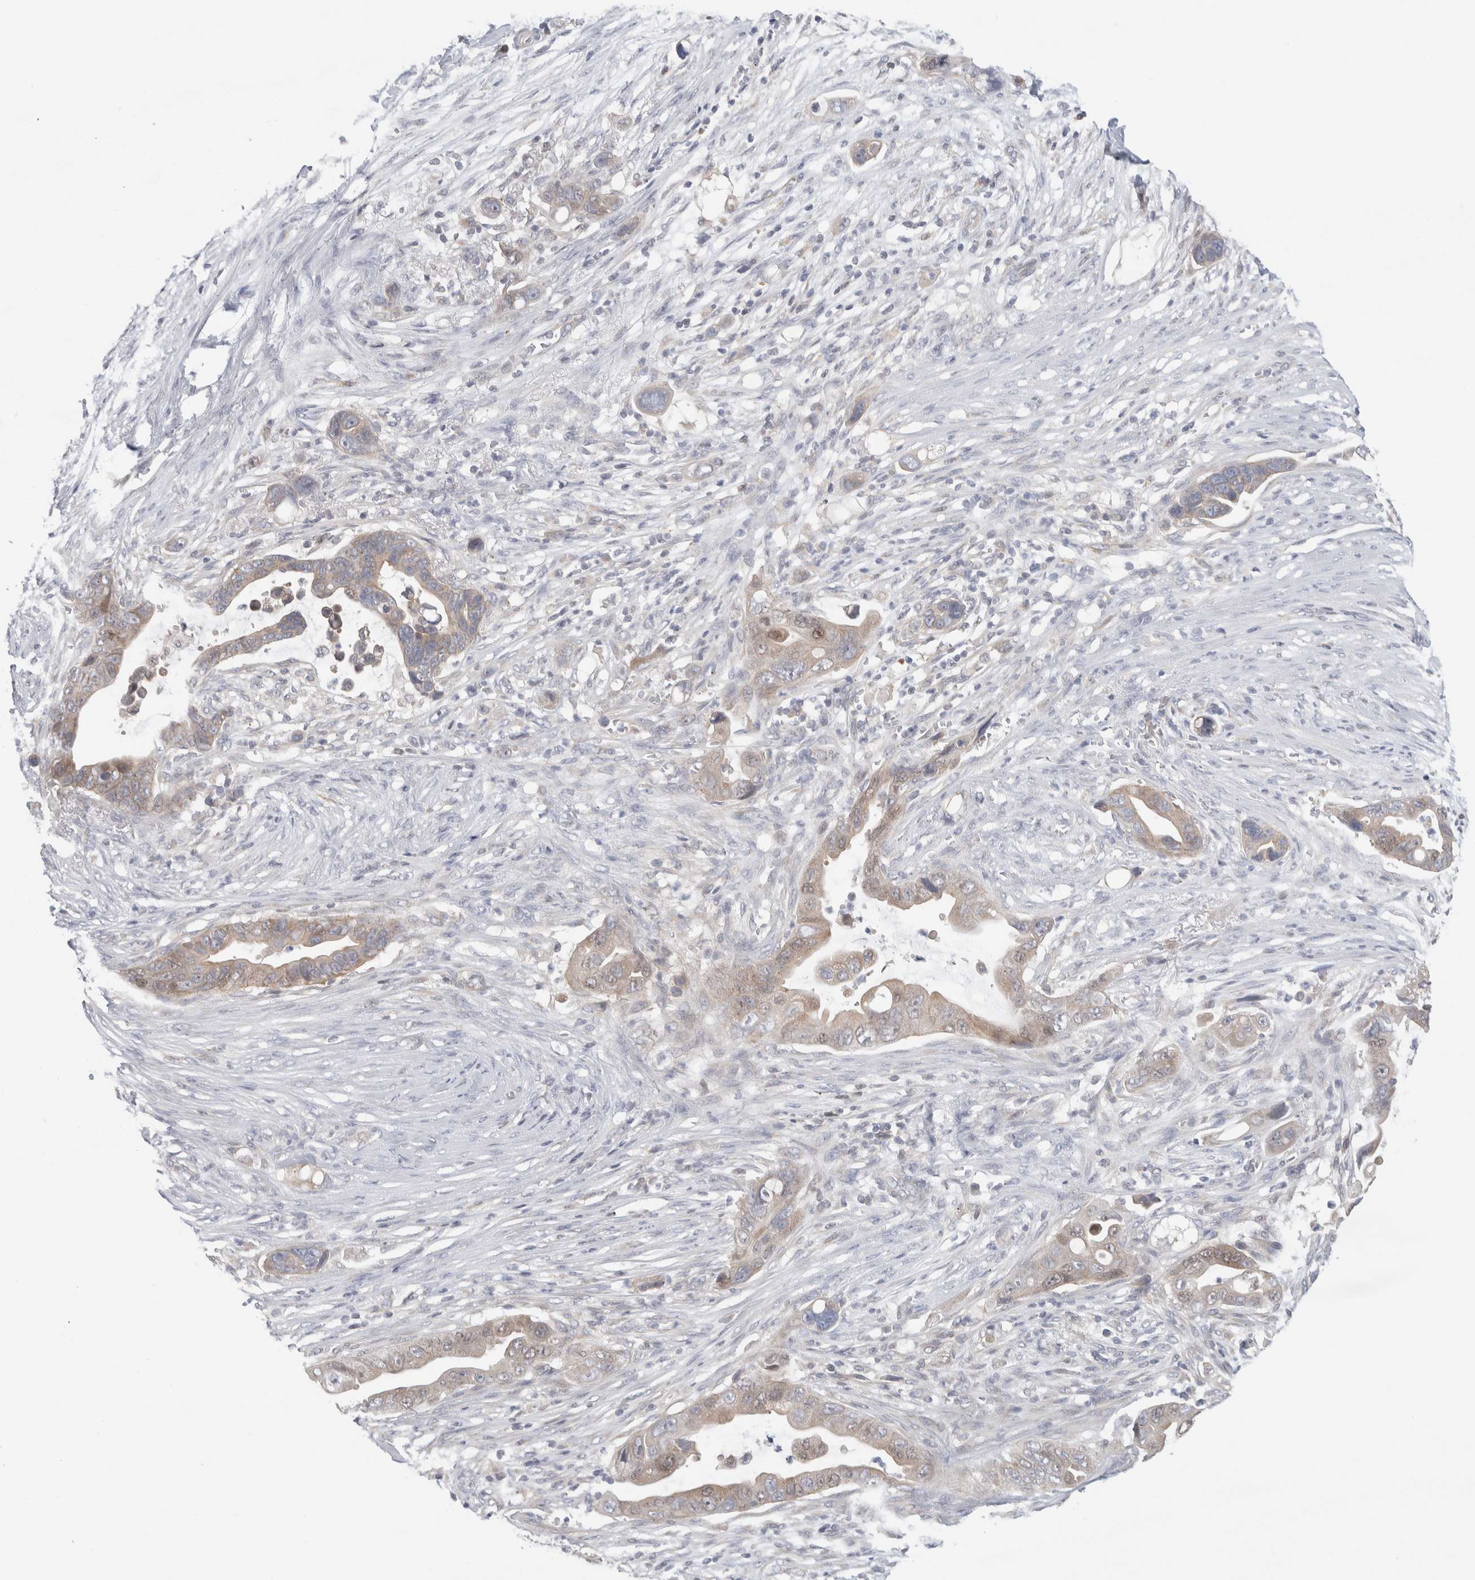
{"staining": {"intensity": "moderate", "quantity": ">75%", "location": "cytoplasmic/membranous"}, "tissue": "pancreatic cancer", "cell_type": "Tumor cells", "image_type": "cancer", "snomed": [{"axis": "morphology", "description": "Adenocarcinoma, NOS"}, {"axis": "topography", "description": "Pancreas"}], "caption": "This image reveals immunohistochemistry (IHC) staining of pancreatic cancer (adenocarcinoma), with medium moderate cytoplasmic/membranous expression in approximately >75% of tumor cells.", "gene": "SYTL5", "patient": {"sex": "female", "age": 72}}